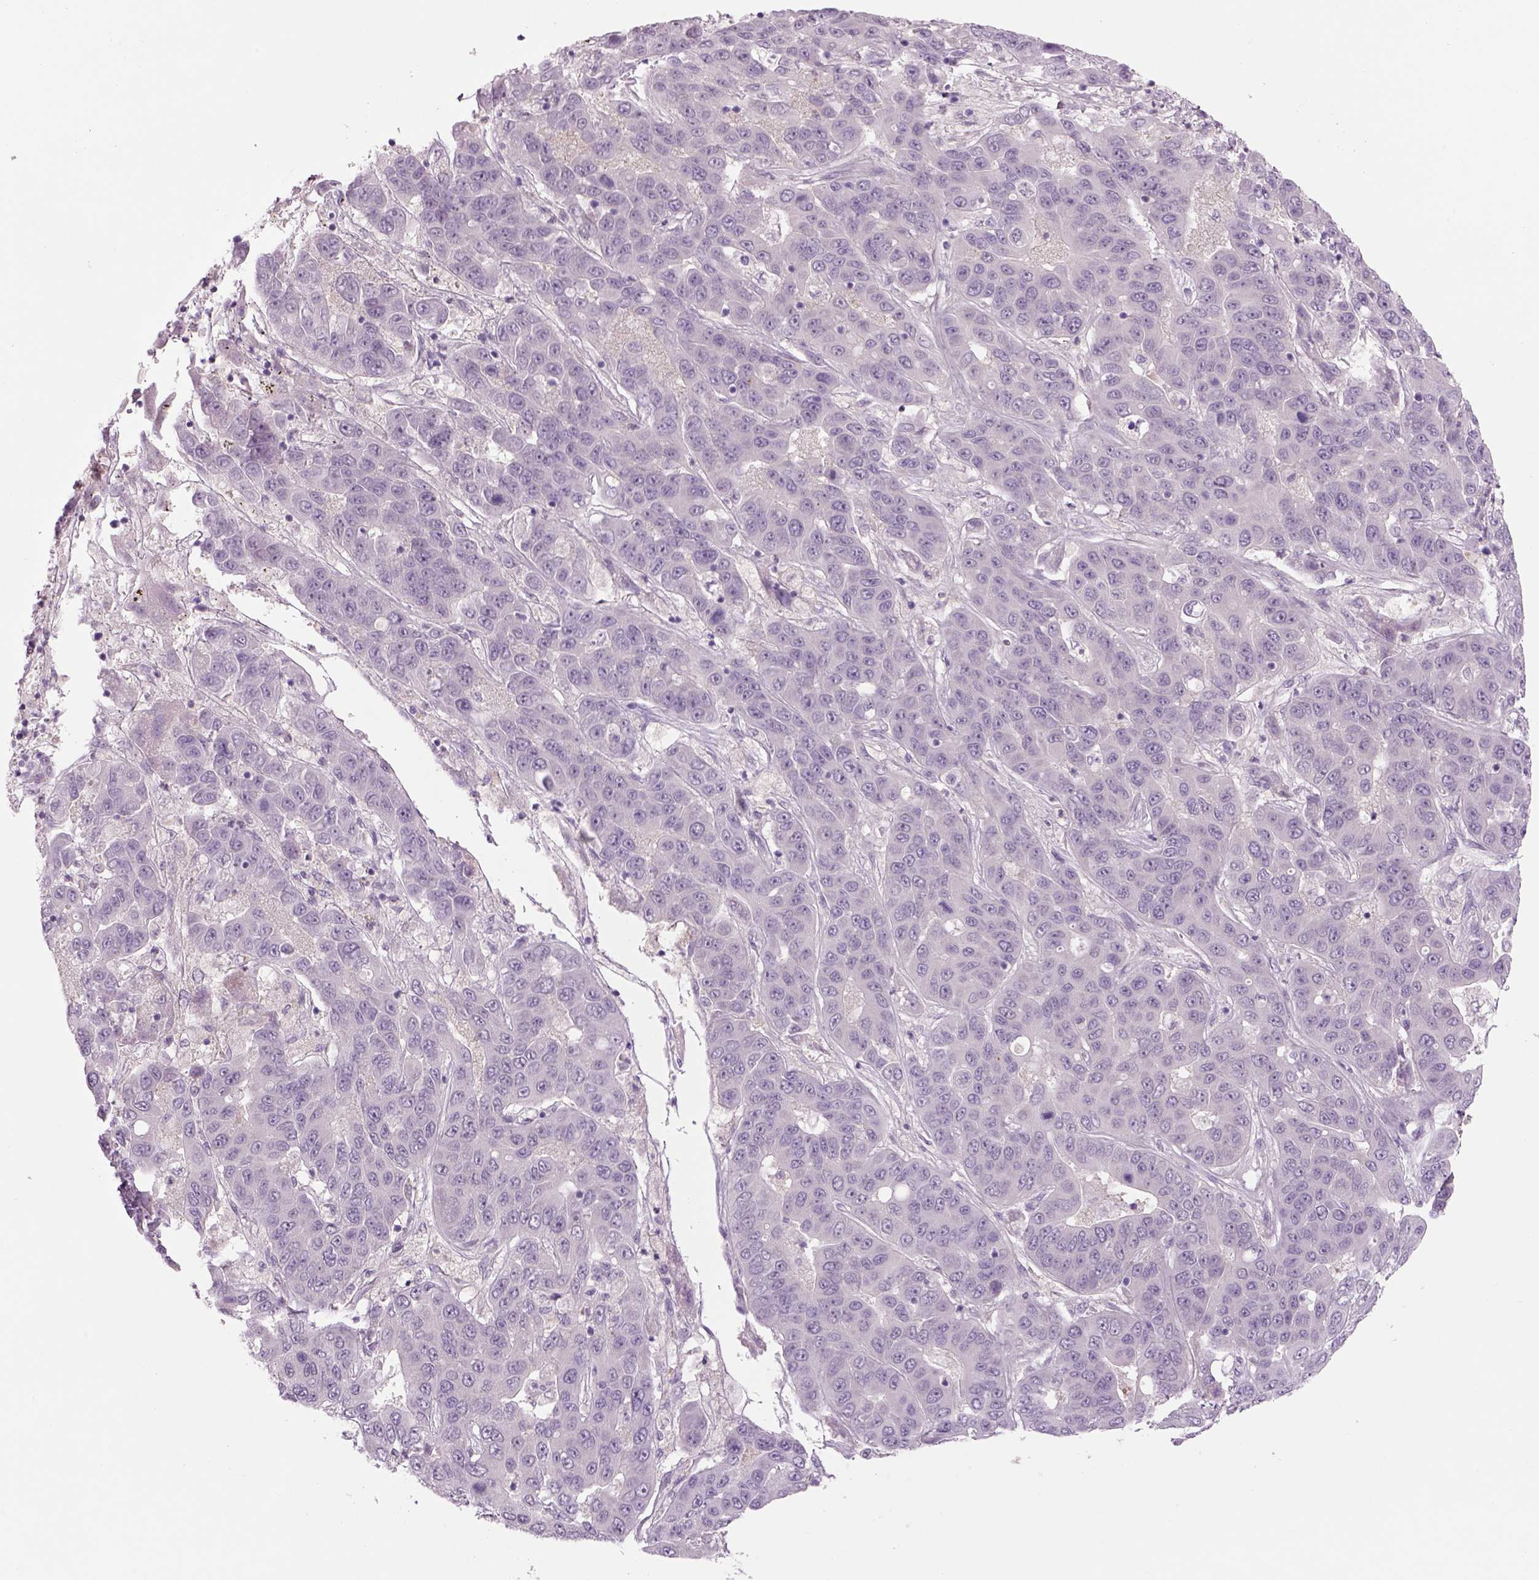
{"staining": {"intensity": "negative", "quantity": "none", "location": "none"}, "tissue": "liver cancer", "cell_type": "Tumor cells", "image_type": "cancer", "snomed": [{"axis": "morphology", "description": "Cholangiocarcinoma"}, {"axis": "topography", "description": "Liver"}], "caption": "Liver cancer stained for a protein using immunohistochemistry shows no expression tumor cells.", "gene": "MDH1B", "patient": {"sex": "female", "age": 52}}